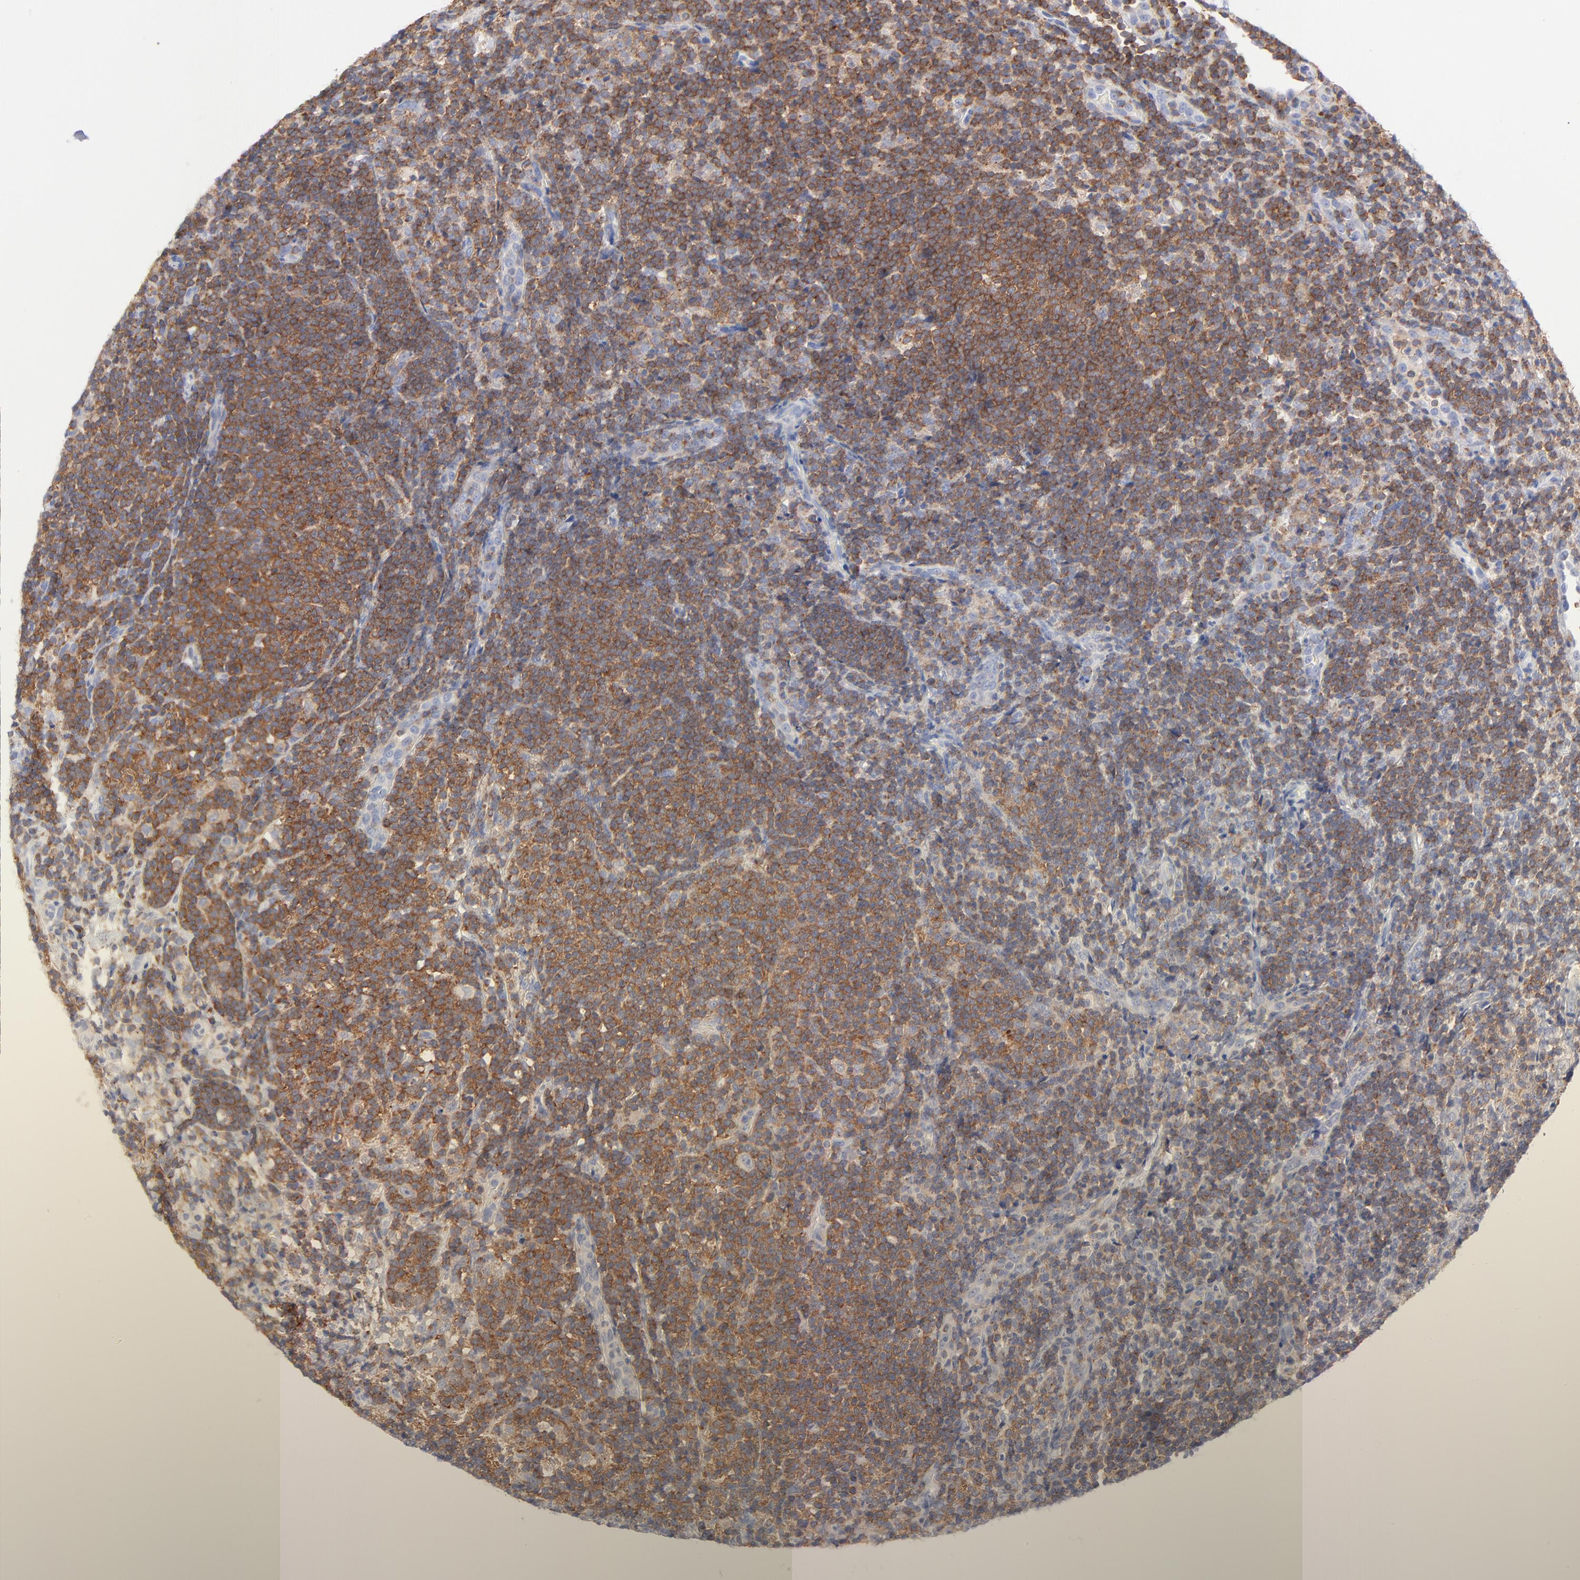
{"staining": {"intensity": "moderate", "quantity": ">75%", "location": "cytoplasmic/membranous"}, "tissue": "lymphoma", "cell_type": "Tumor cells", "image_type": "cancer", "snomed": [{"axis": "morphology", "description": "Malignant lymphoma, non-Hodgkin's type, Low grade"}, {"axis": "topography", "description": "Lymph node"}], "caption": "This histopathology image displays immunohistochemistry staining of low-grade malignant lymphoma, non-Hodgkin's type, with medium moderate cytoplasmic/membranous staining in about >75% of tumor cells.", "gene": "SEPTIN6", "patient": {"sex": "female", "age": 76}}